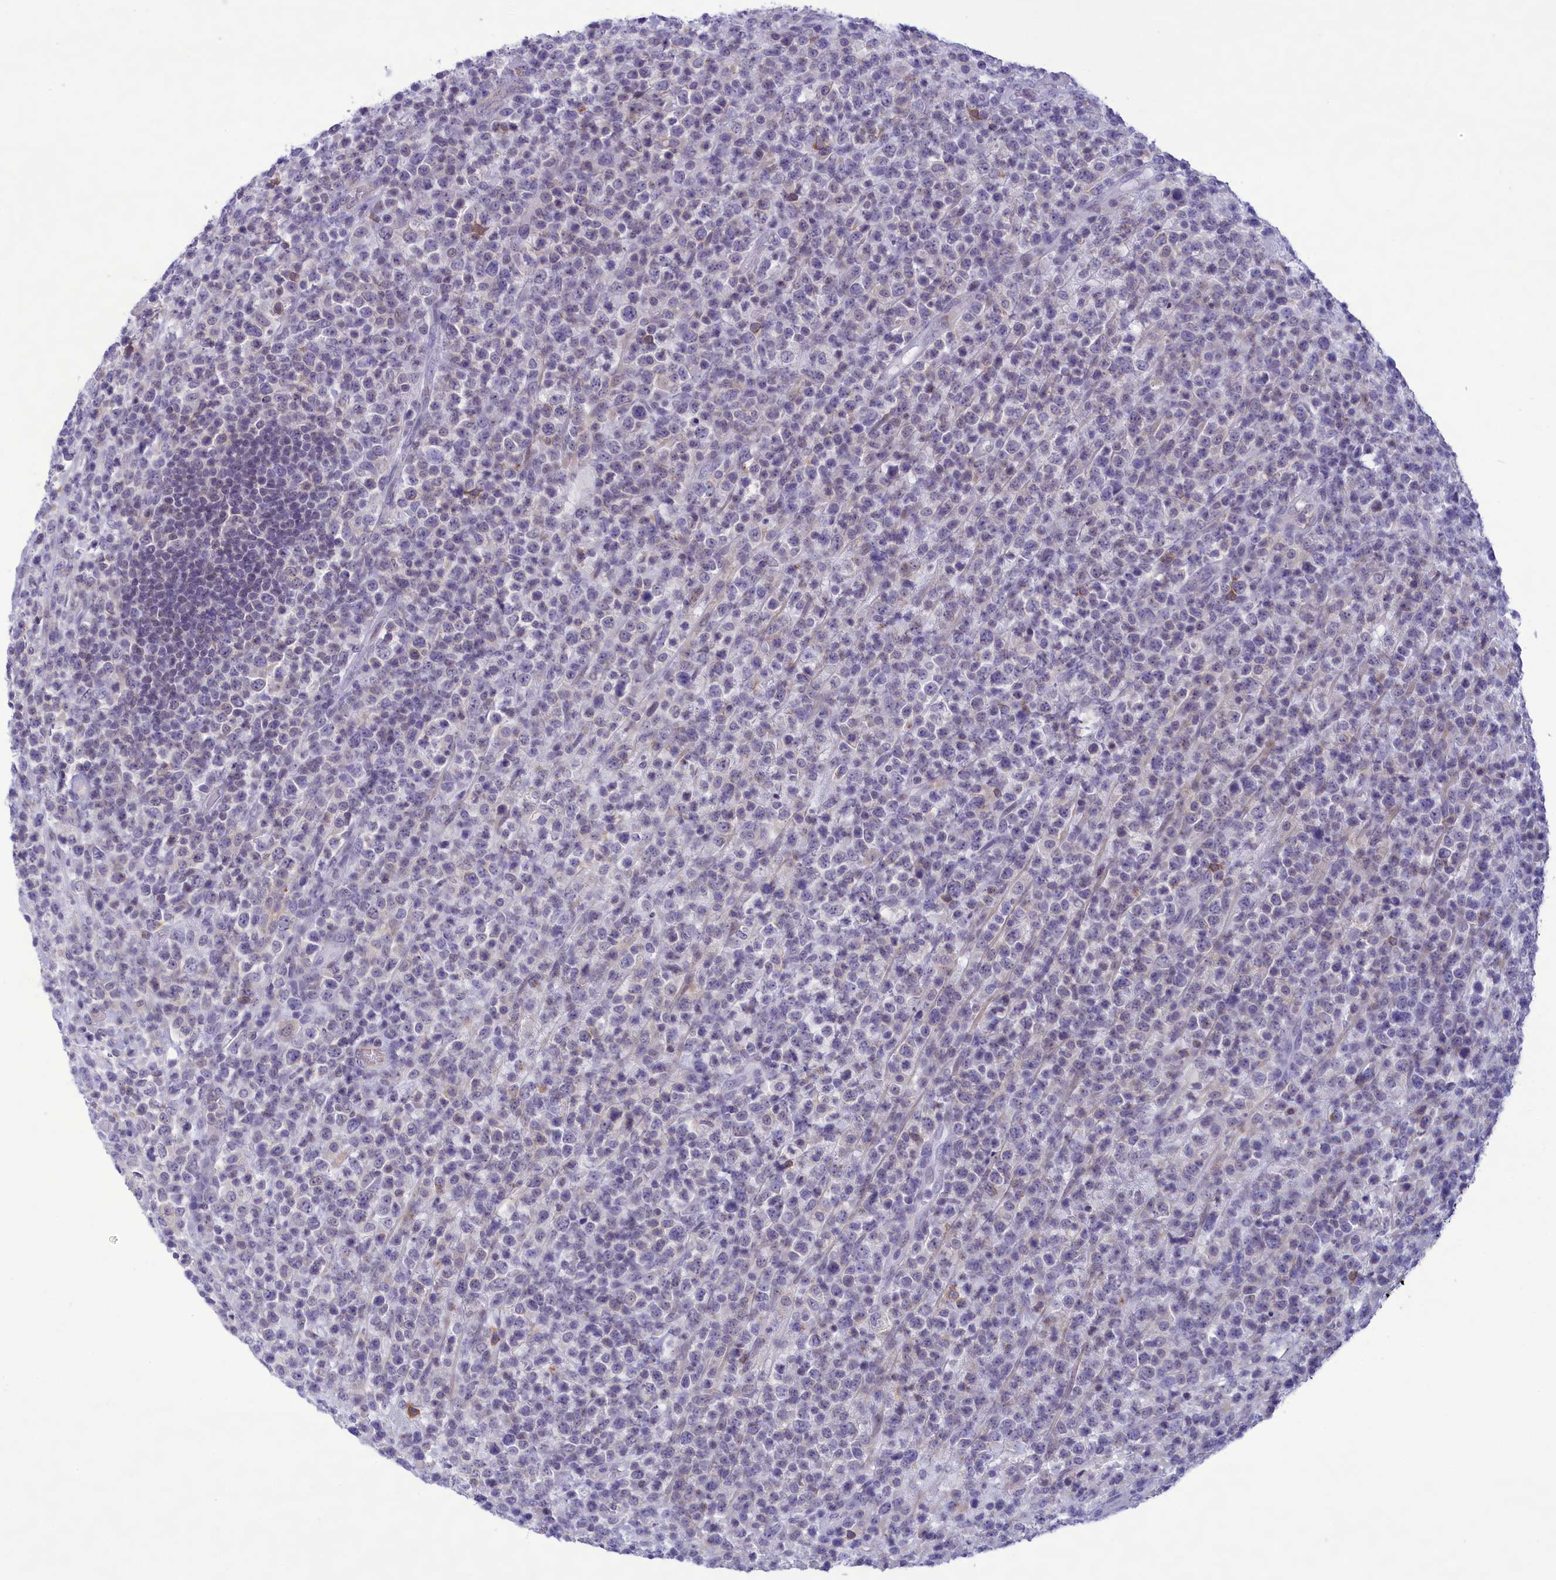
{"staining": {"intensity": "negative", "quantity": "none", "location": "none"}, "tissue": "lymphoma", "cell_type": "Tumor cells", "image_type": "cancer", "snomed": [{"axis": "morphology", "description": "Malignant lymphoma, non-Hodgkin's type, High grade"}, {"axis": "topography", "description": "Colon"}], "caption": "The immunohistochemistry micrograph has no significant expression in tumor cells of high-grade malignant lymphoma, non-Hodgkin's type tissue. (DAB immunohistochemistry (IHC) with hematoxylin counter stain).", "gene": "CORO2A", "patient": {"sex": "female", "age": 53}}